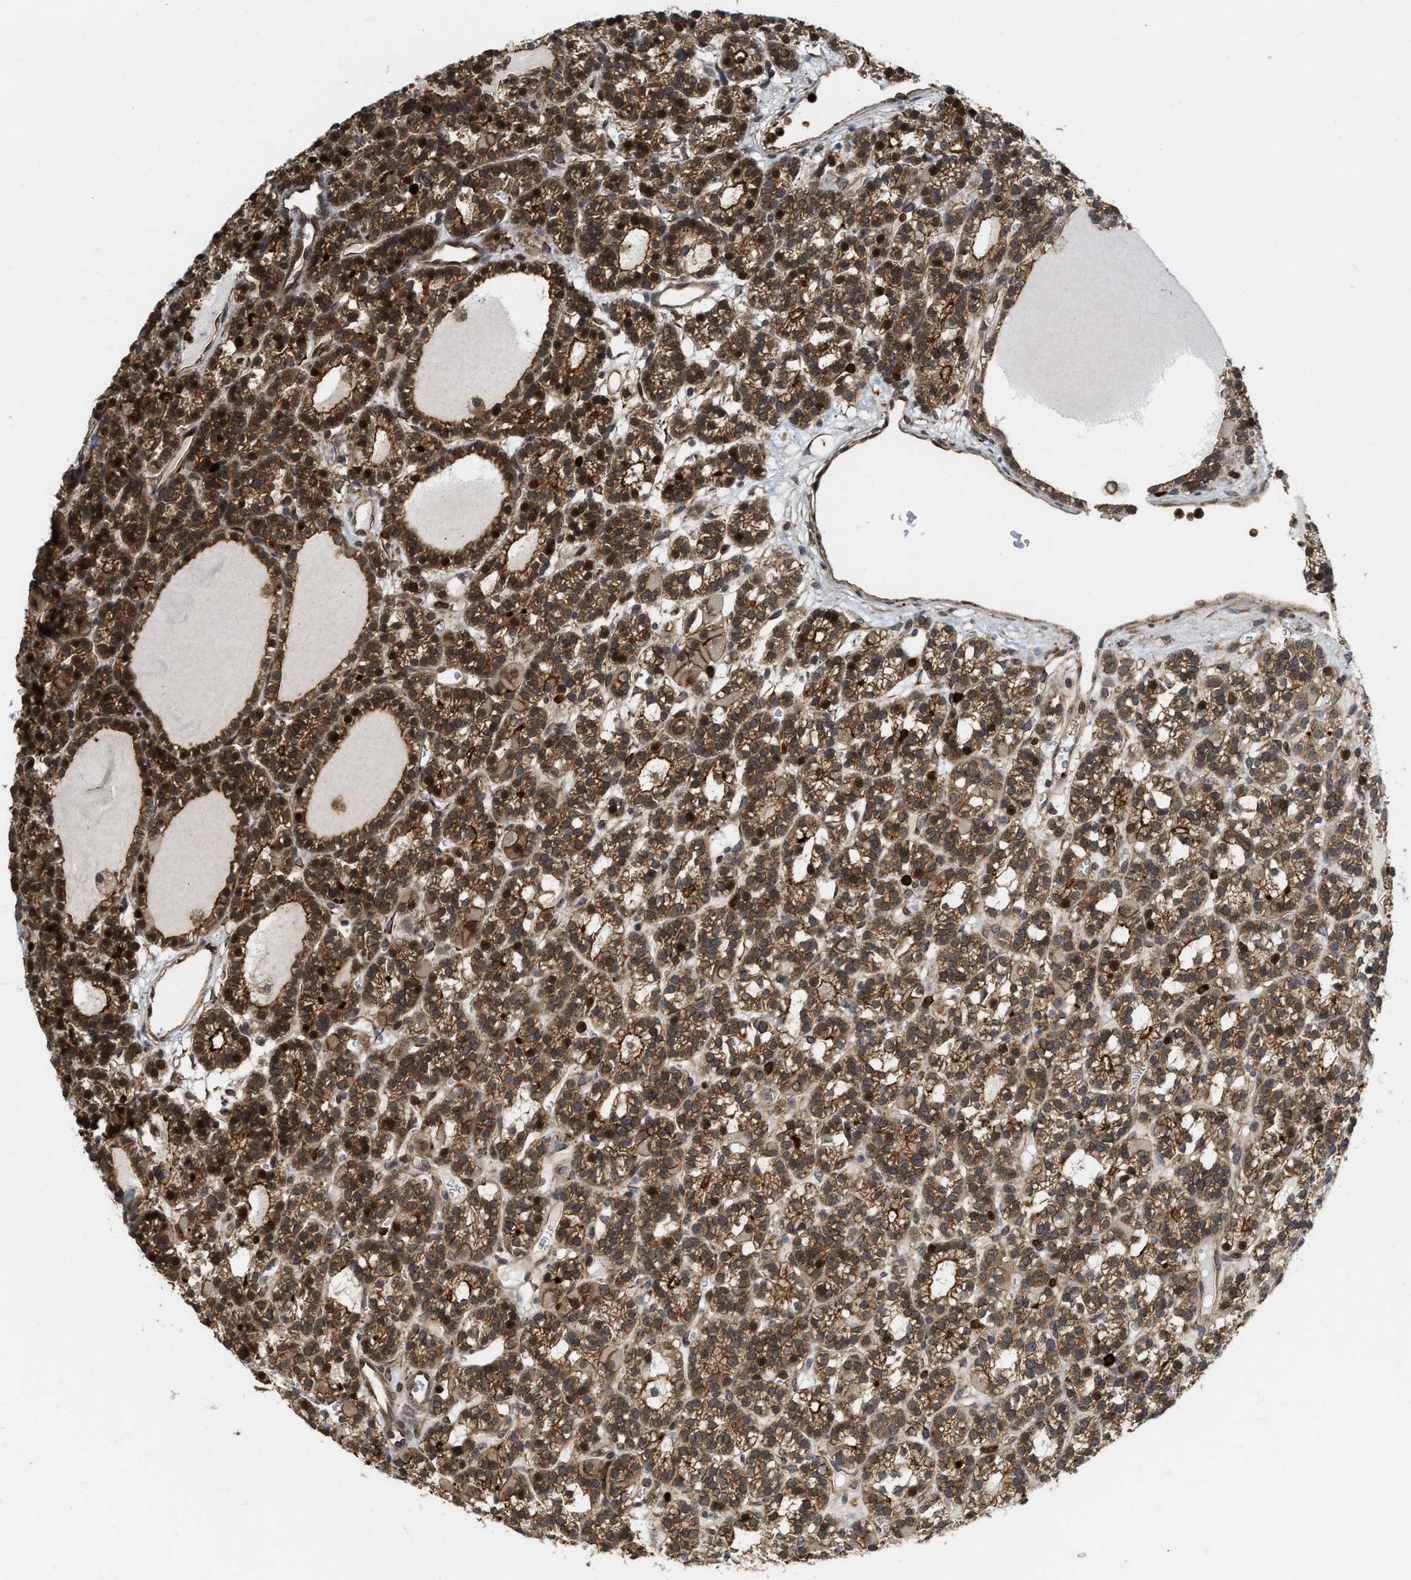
{"staining": {"intensity": "moderate", "quantity": ">75%", "location": "cytoplasmic/membranous,nuclear"}, "tissue": "parathyroid gland", "cell_type": "Glandular cells", "image_type": "normal", "snomed": [{"axis": "morphology", "description": "Normal tissue, NOS"}, {"axis": "morphology", "description": "Adenoma, NOS"}, {"axis": "topography", "description": "Parathyroid gland"}], "caption": "Immunohistochemistry histopathology image of unremarkable parathyroid gland: human parathyroid gland stained using IHC shows medium levels of moderate protein expression localized specifically in the cytoplasmic/membranous,nuclear of glandular cells, appearing as a cytoplasmic/membranous,nuclear brown color.", "gene": "IQCE", "patient": {"sex": "female", "age": 58}}